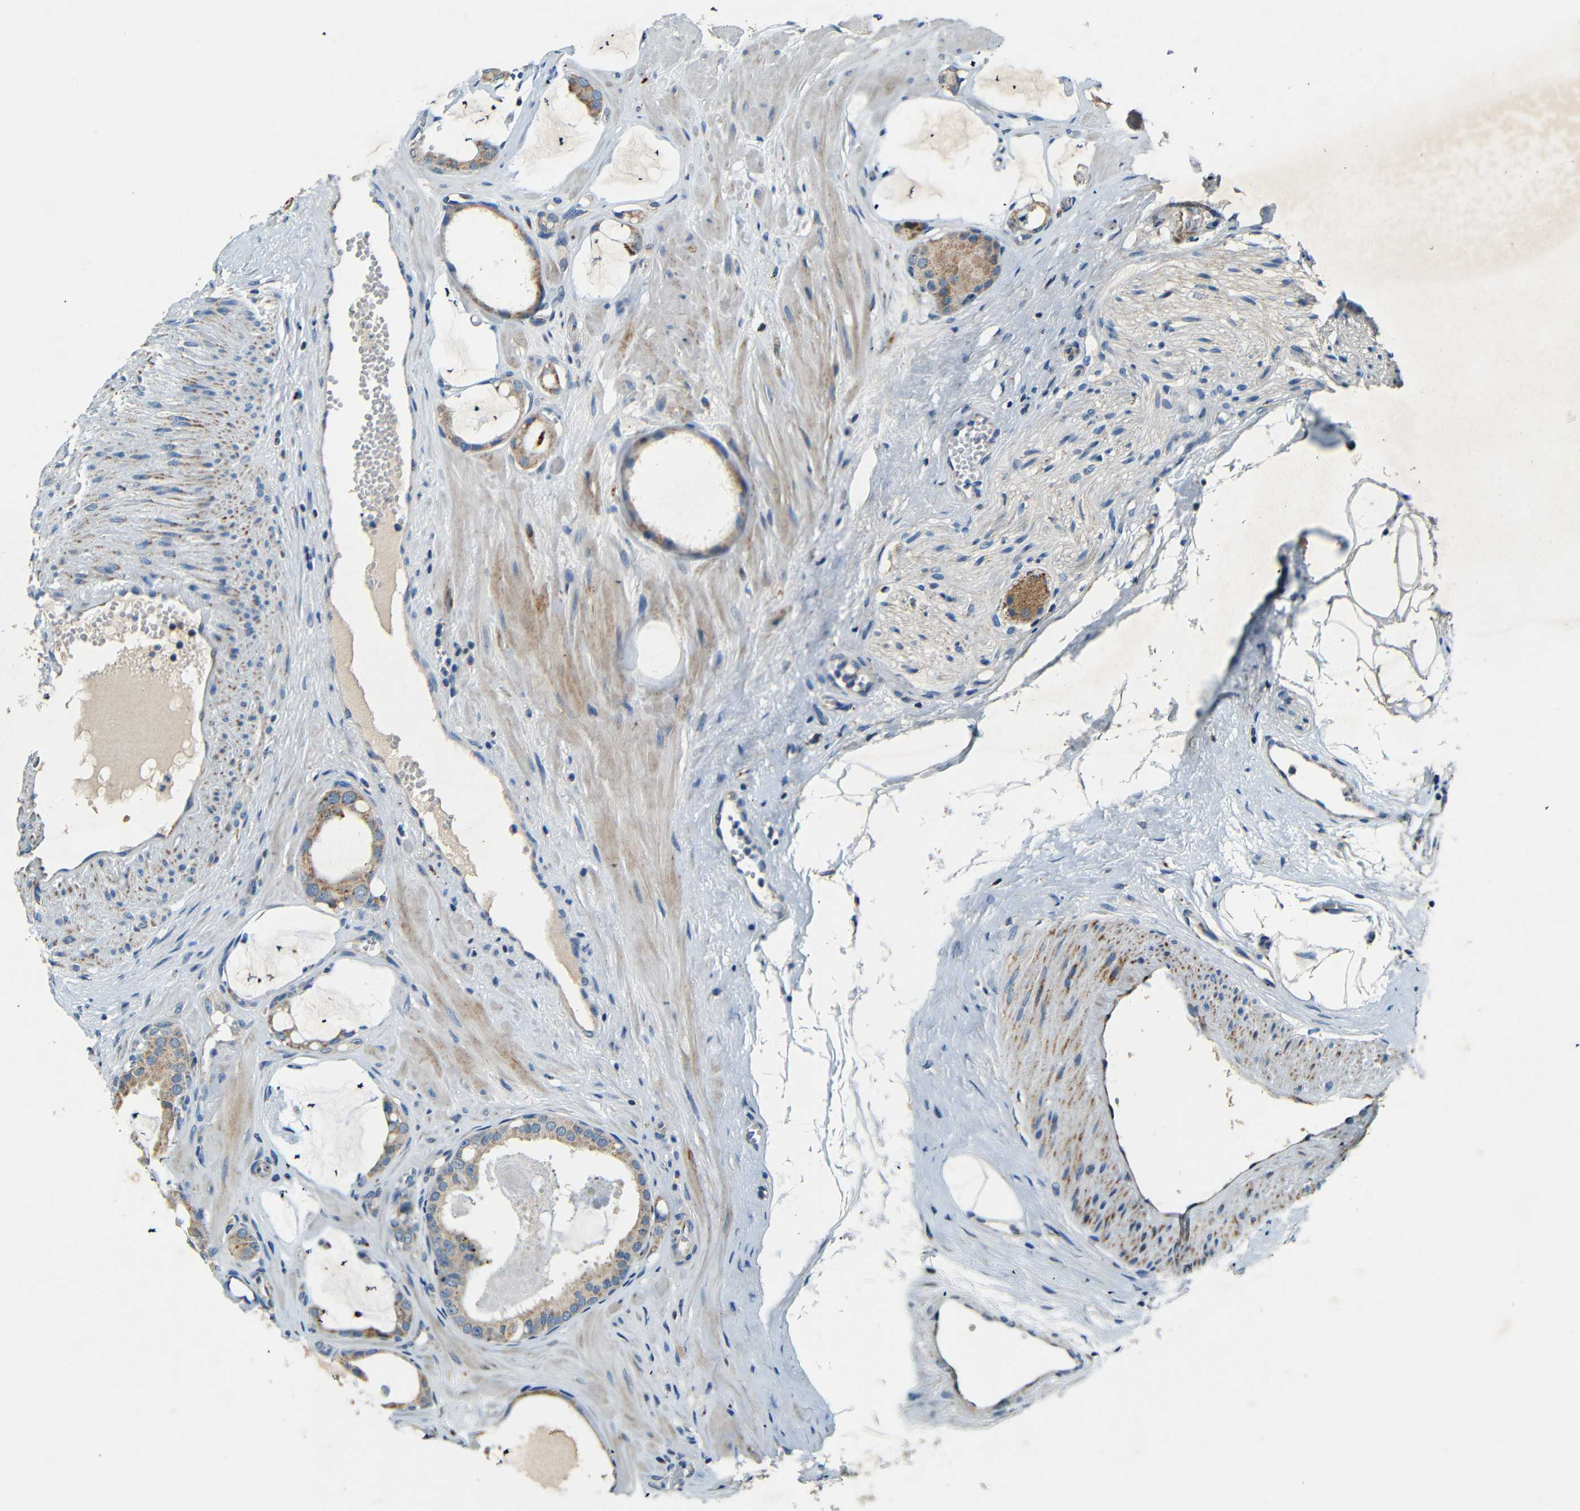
{"staining": {"intensity": "moderate", "quantity": ">75%", "location": "cytoplasmic/membranous"}, "tissue": "prostate cancer", "cell_type": "Tumor cells", "image_type": "cancer", "snomed": [{"axis": "morphology", "description": "Adenocarcinoma, Low grade"}, {"axis": "topography", "description": "Prostate"}], "caption": "A histopathology image showing moderate cytoplasmic/membranous staining in about >75% of tumor cells in prostate cancer, as visualized by brown immunohistochemical staining.", "gene": "WSCD2", "patient": {"sex": "male", "age": 53}}